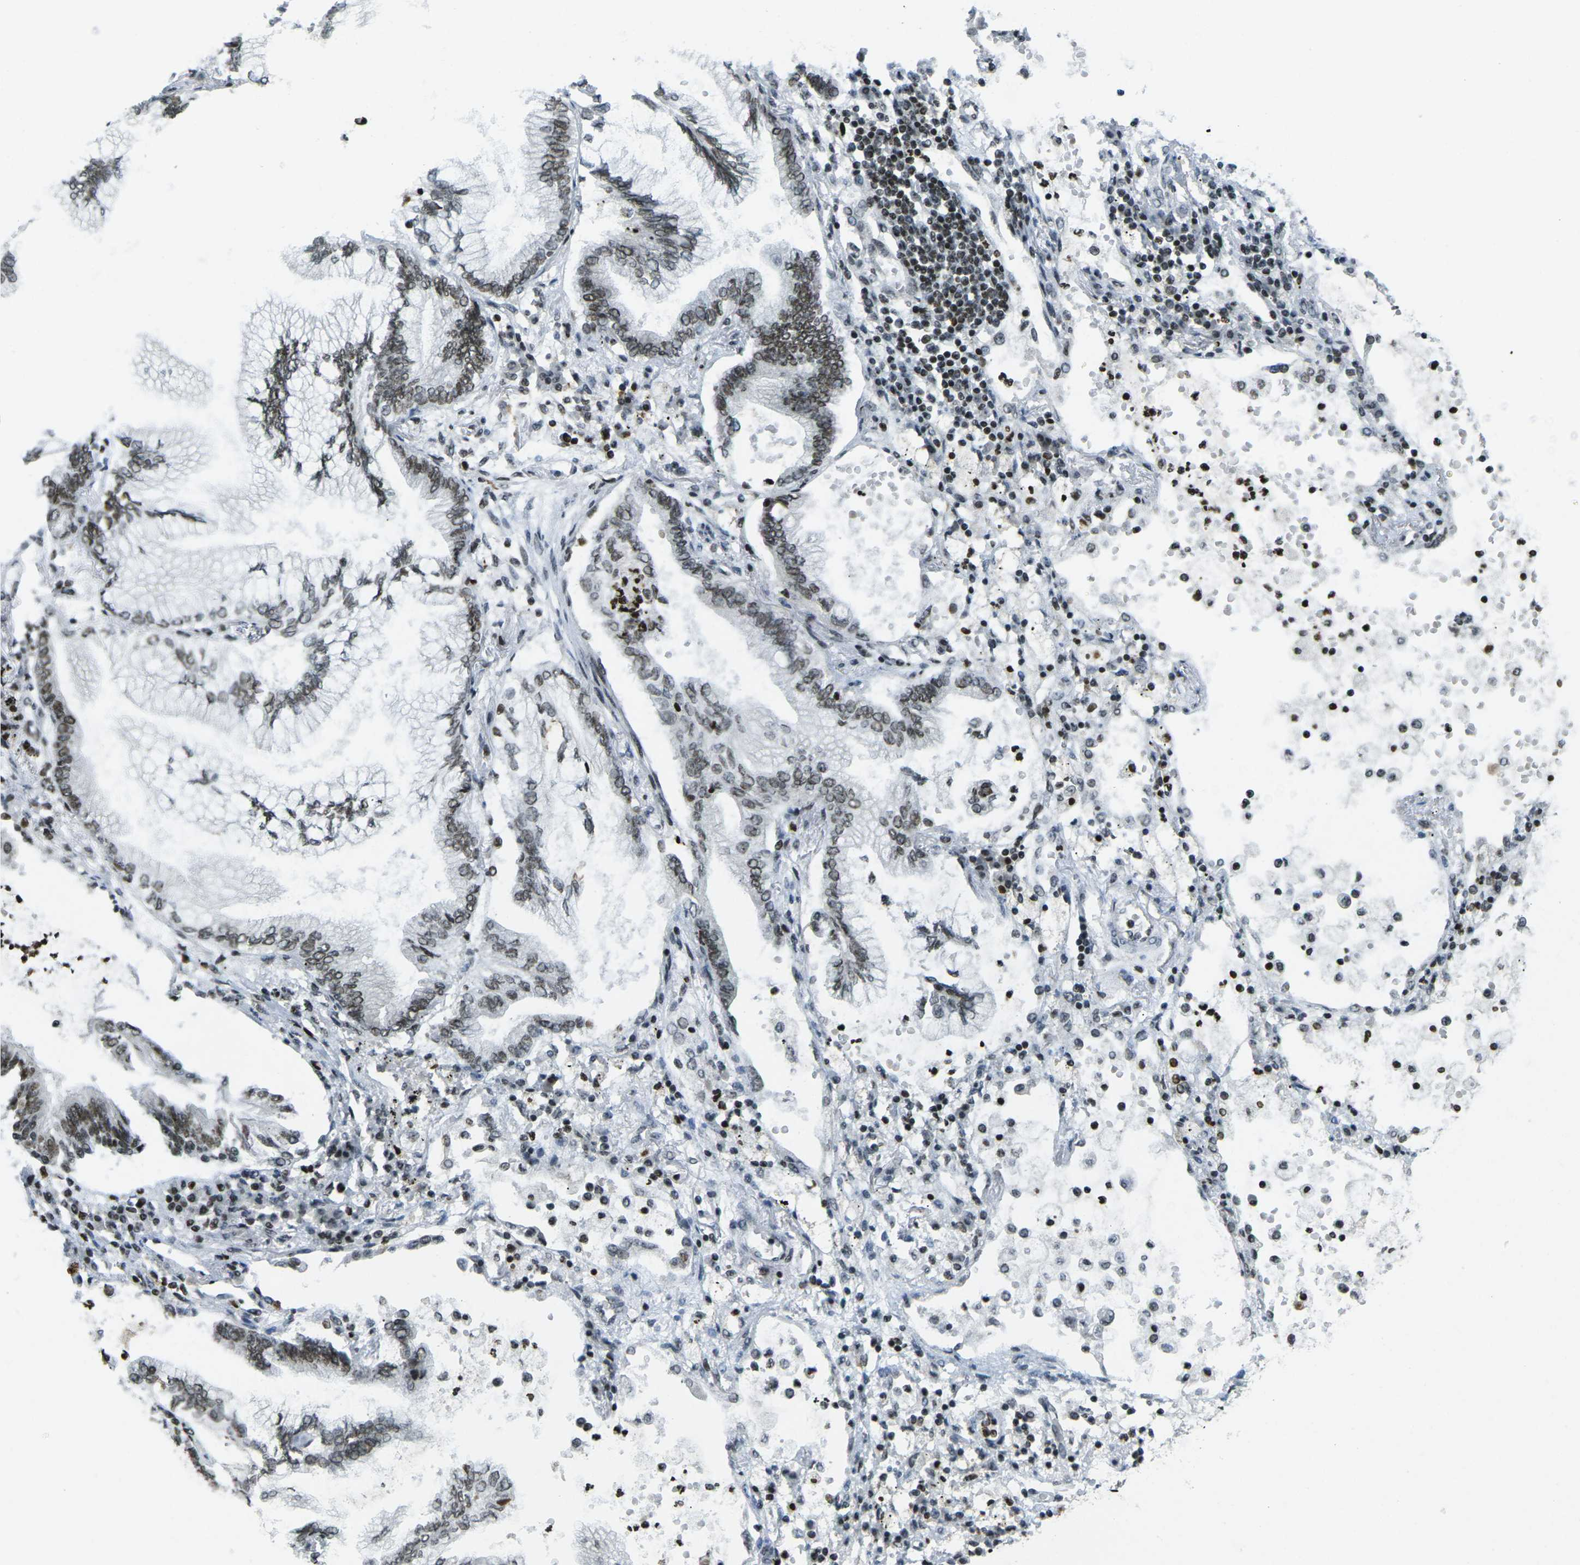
{"staining": {"intensity": "strong", "quantity": "25%-75%", "location": "nuclear"}, "tissue": "lung cancer", "cell_type": "Tumor cells", "image_type": "cancer", "snomed": [{"axis": "morphology", "description": "Normal tissue, NOS"}, {"axis": "morphology", "description": "Adenocarcinoma, NOS"}, {"axis": "topography", "description": "Bronchus"}, {"axis": "topography", "description": "Lung"}], "caption": "Brown immunohistochemical staining in human adenocarcinoma (lung) demonstrates strong nuclear staining in about 25%-75% of tumor cells.", "gene": "EME1", "patient": {"sex": "female", "age": 70}}